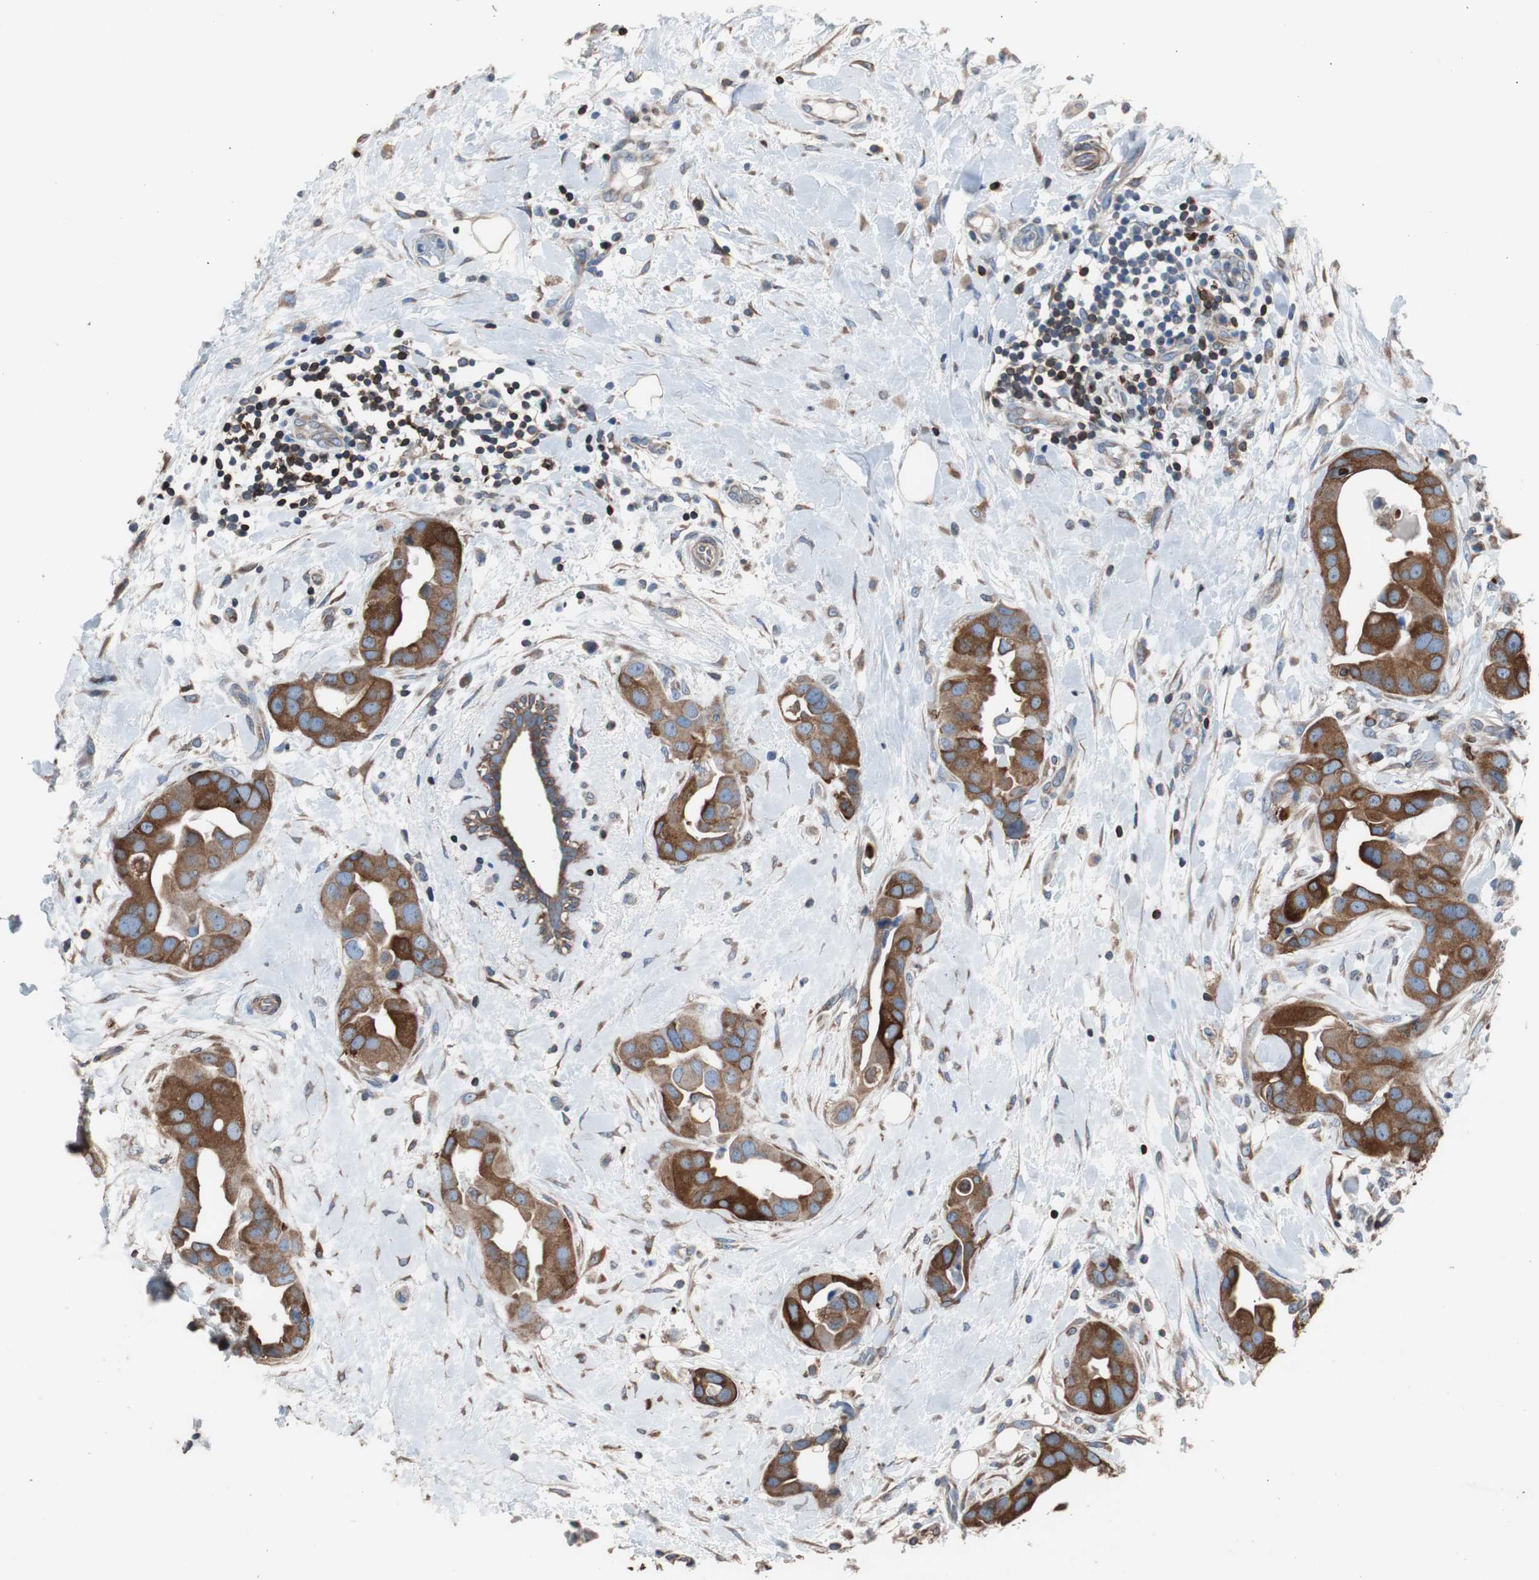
{"staining": {"intensity": "moderate", "quantity": ">75%", "location": "cytoplasmic/membranous"}, "tissue": "breast cancer", "cell_type": "Tumor cells", "image_type": "cancer", "snomed": [{"axis": "morphology", "description": "Duct carcinoma"}, {"axis": "topography", "description": "Breast"}], "caption": "Immunohistochemistry (DAB (3,3'-diaminobenzidine)) staining of human intraductal carcinoma (breast) reveals moderate cytoplasmic/membranous protein expression in approximately >75% of tumor cells. (IHC, brightfield microscopy, high magnification).", "gene": "PBXIP1", "patient": {"sex": "female", "age": 40}}